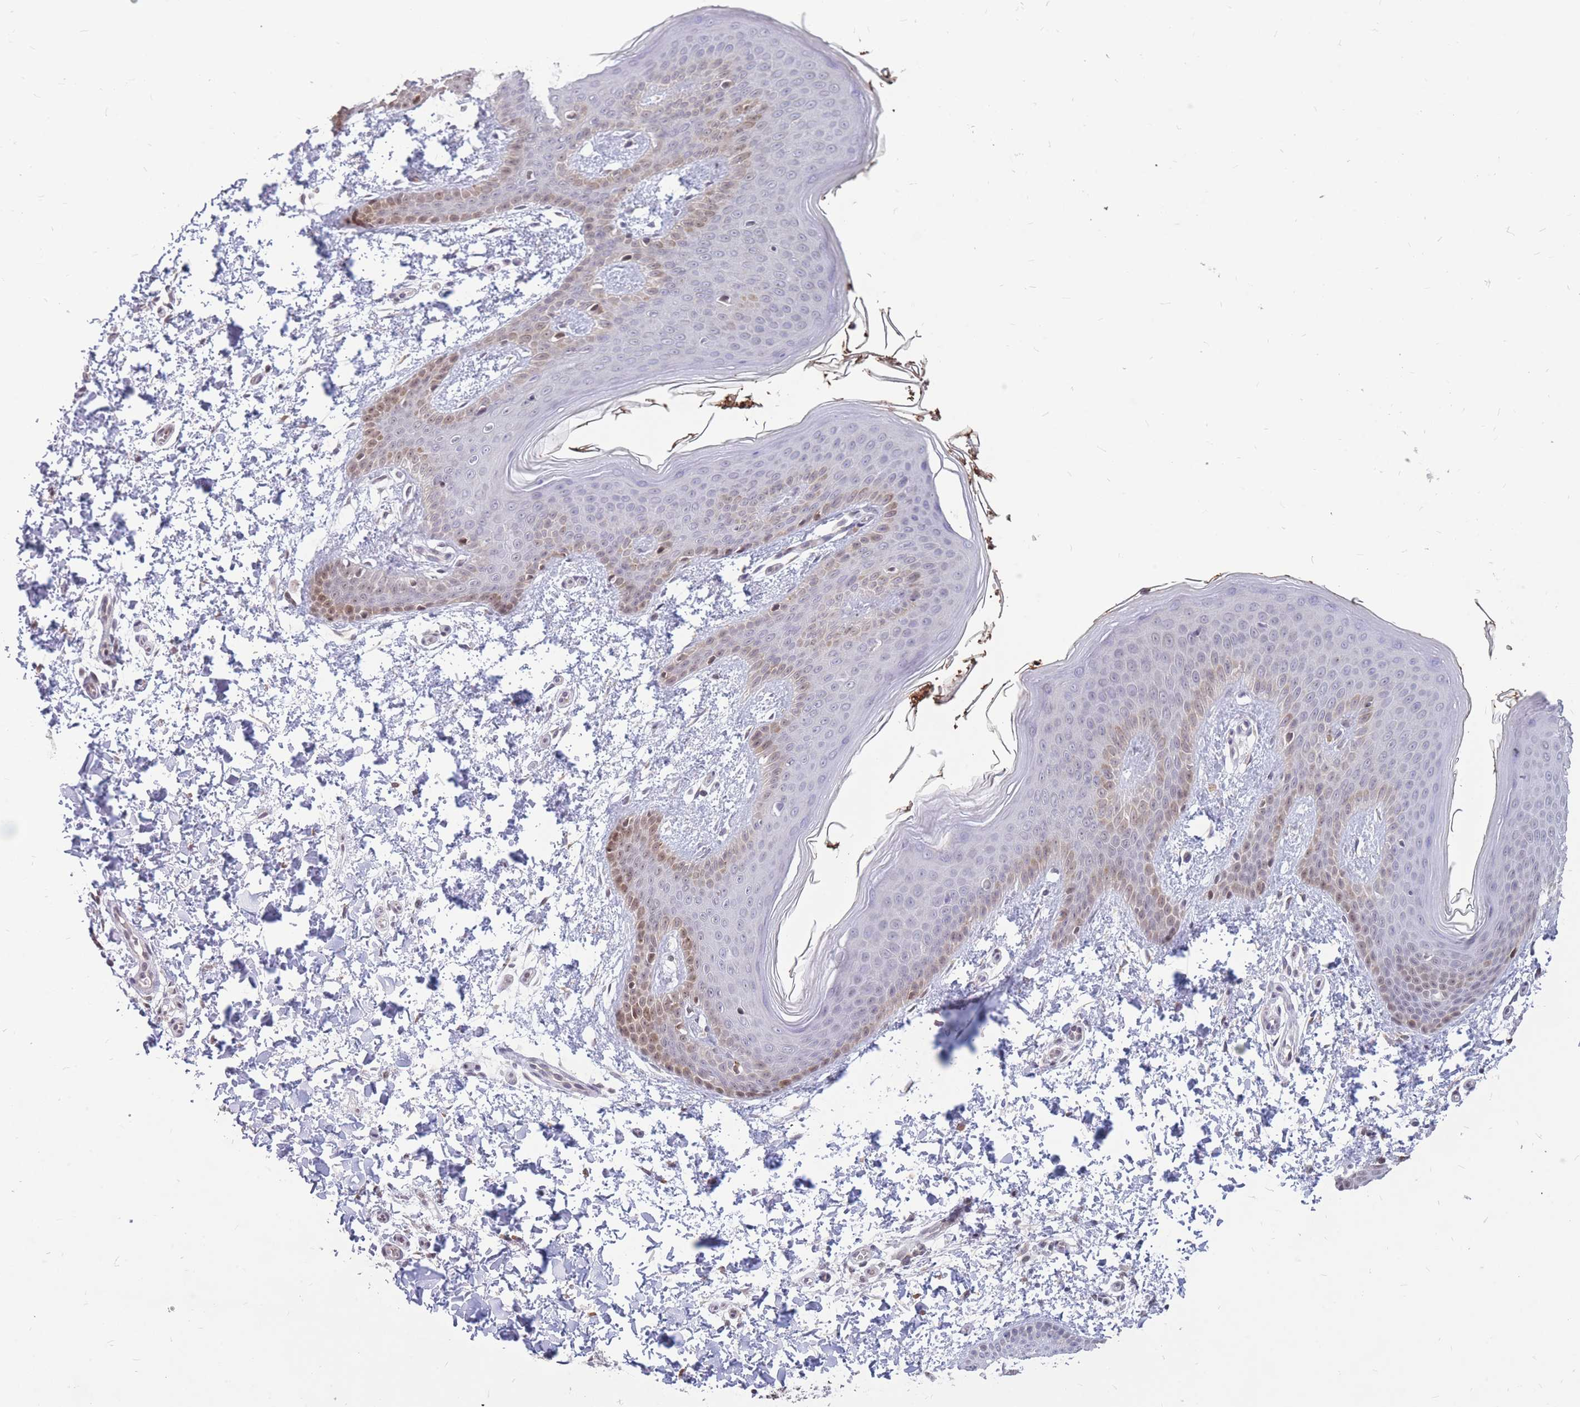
{"staining": {"intensity": "weak", "quantity": ">75%", "location": "cytoplasmic/membranous,nuclear"}, "tissue": "skin", "cell_type": "Fibroblasts", "image_type": "normal", "snomed": [{"axis": "morphology", "description": "Normal tissue, NOS"}, {"axis": "topography", "description": "Skin"}], "caption": "The photomicrograph reveals a brown stain indicating the presence of a protein in the cytoplasmic/membranous,nuclear of fibroblasts in skin. The staining was performed using DAB to visualize the protein expression in brown, while the nuclei were stained in blue with hematoxylin (Magnification: 20x).", "gene": "ADD2", "patient": {"sex": "male", "age": 36}}